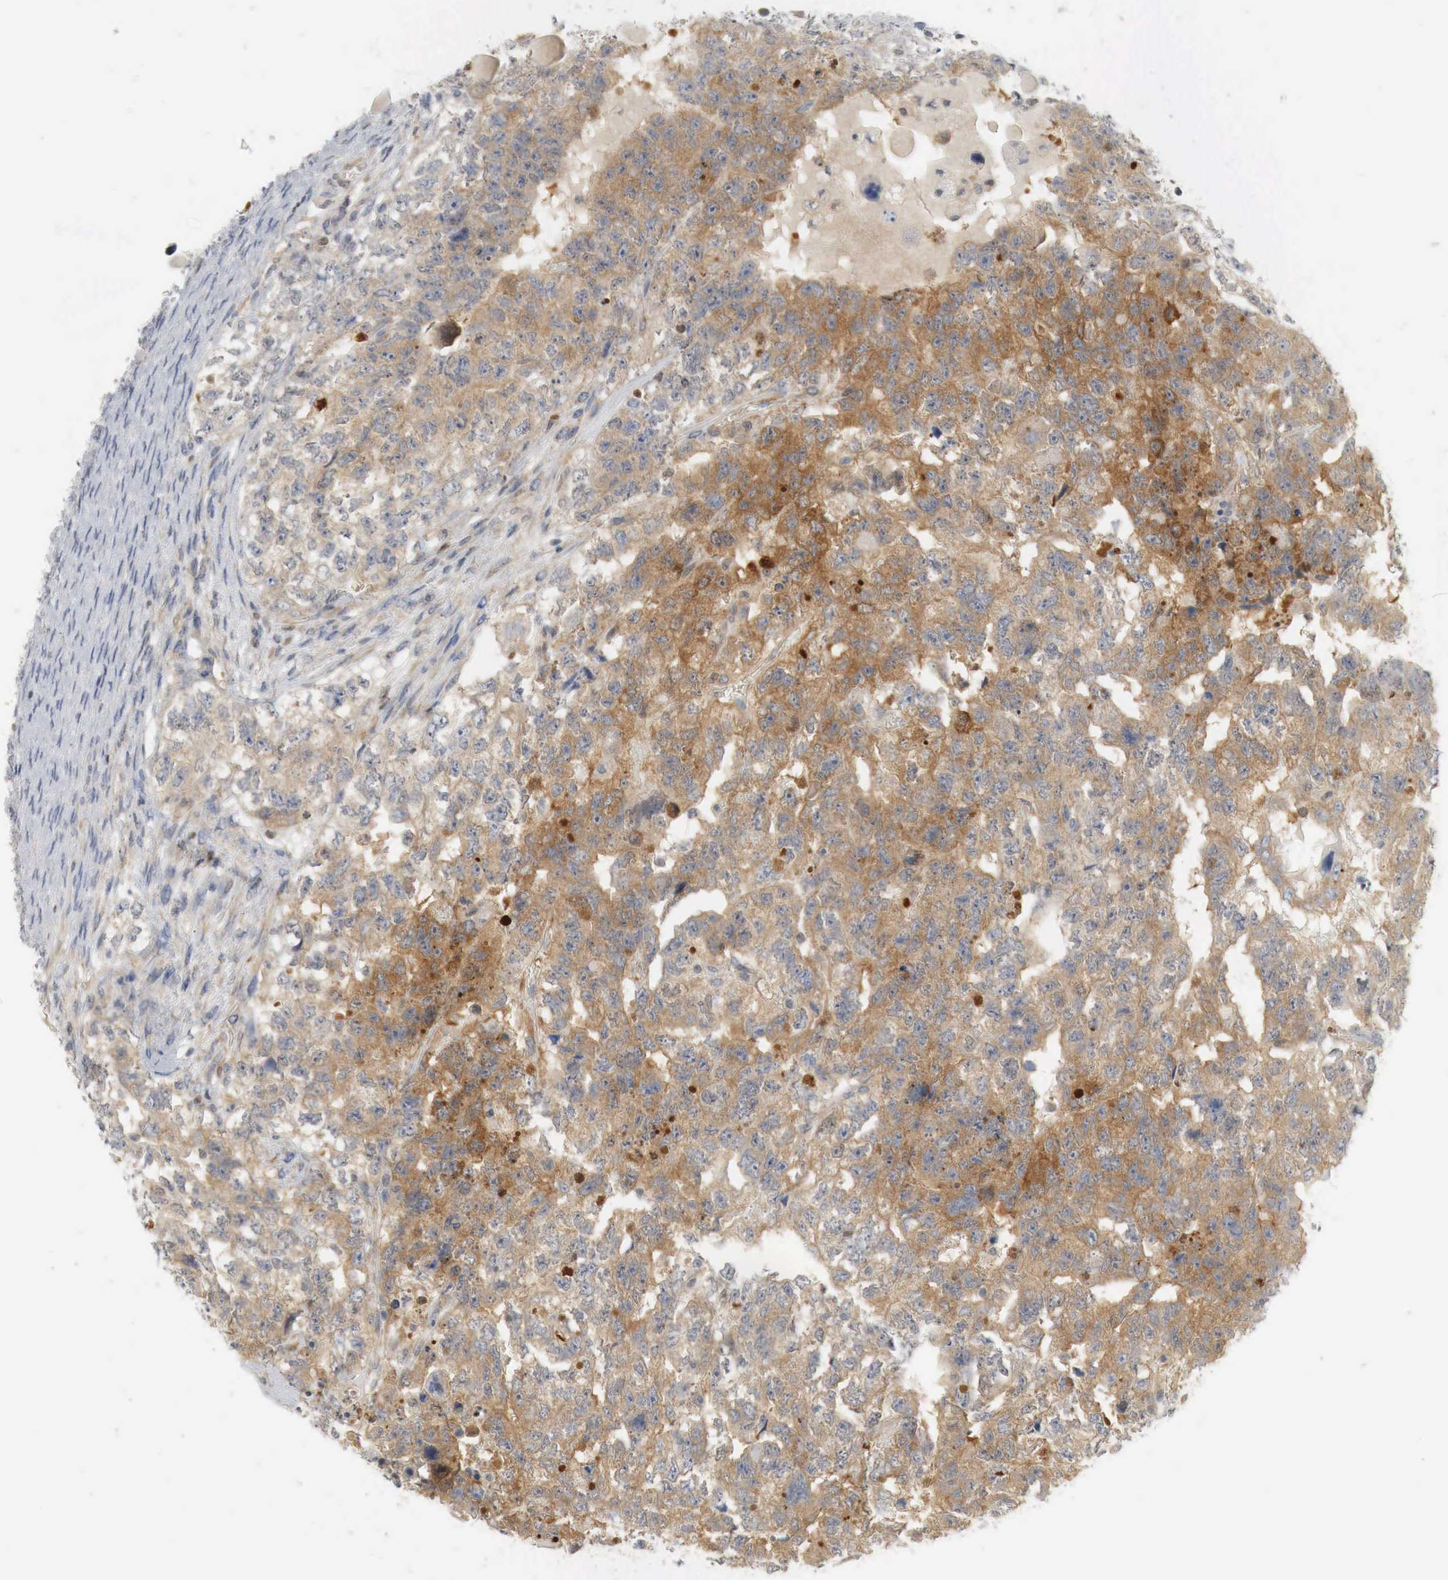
{"staining": {"intensity": "moderate", "quantity": "25%-75%", "location": "cytoplasmic/membranous,nuclear"}, "tissue": "testis cancer", "cell_type": "Tumor cells", "image_type": "cancer", "snomed": [{"axis": "morphology", "description": "Carcinoma, Embryonal, NOS"}, {"axis": "topography", "description": "Testis"}], "caption": "Moderate cytoplasmic/membranous and nuclear protein positivity is identified in about 25%-75% of tumor cells in embryonal carcinoma (testis).", "gene": "MYC", "patient": {"sex": "male", "age": 36}}